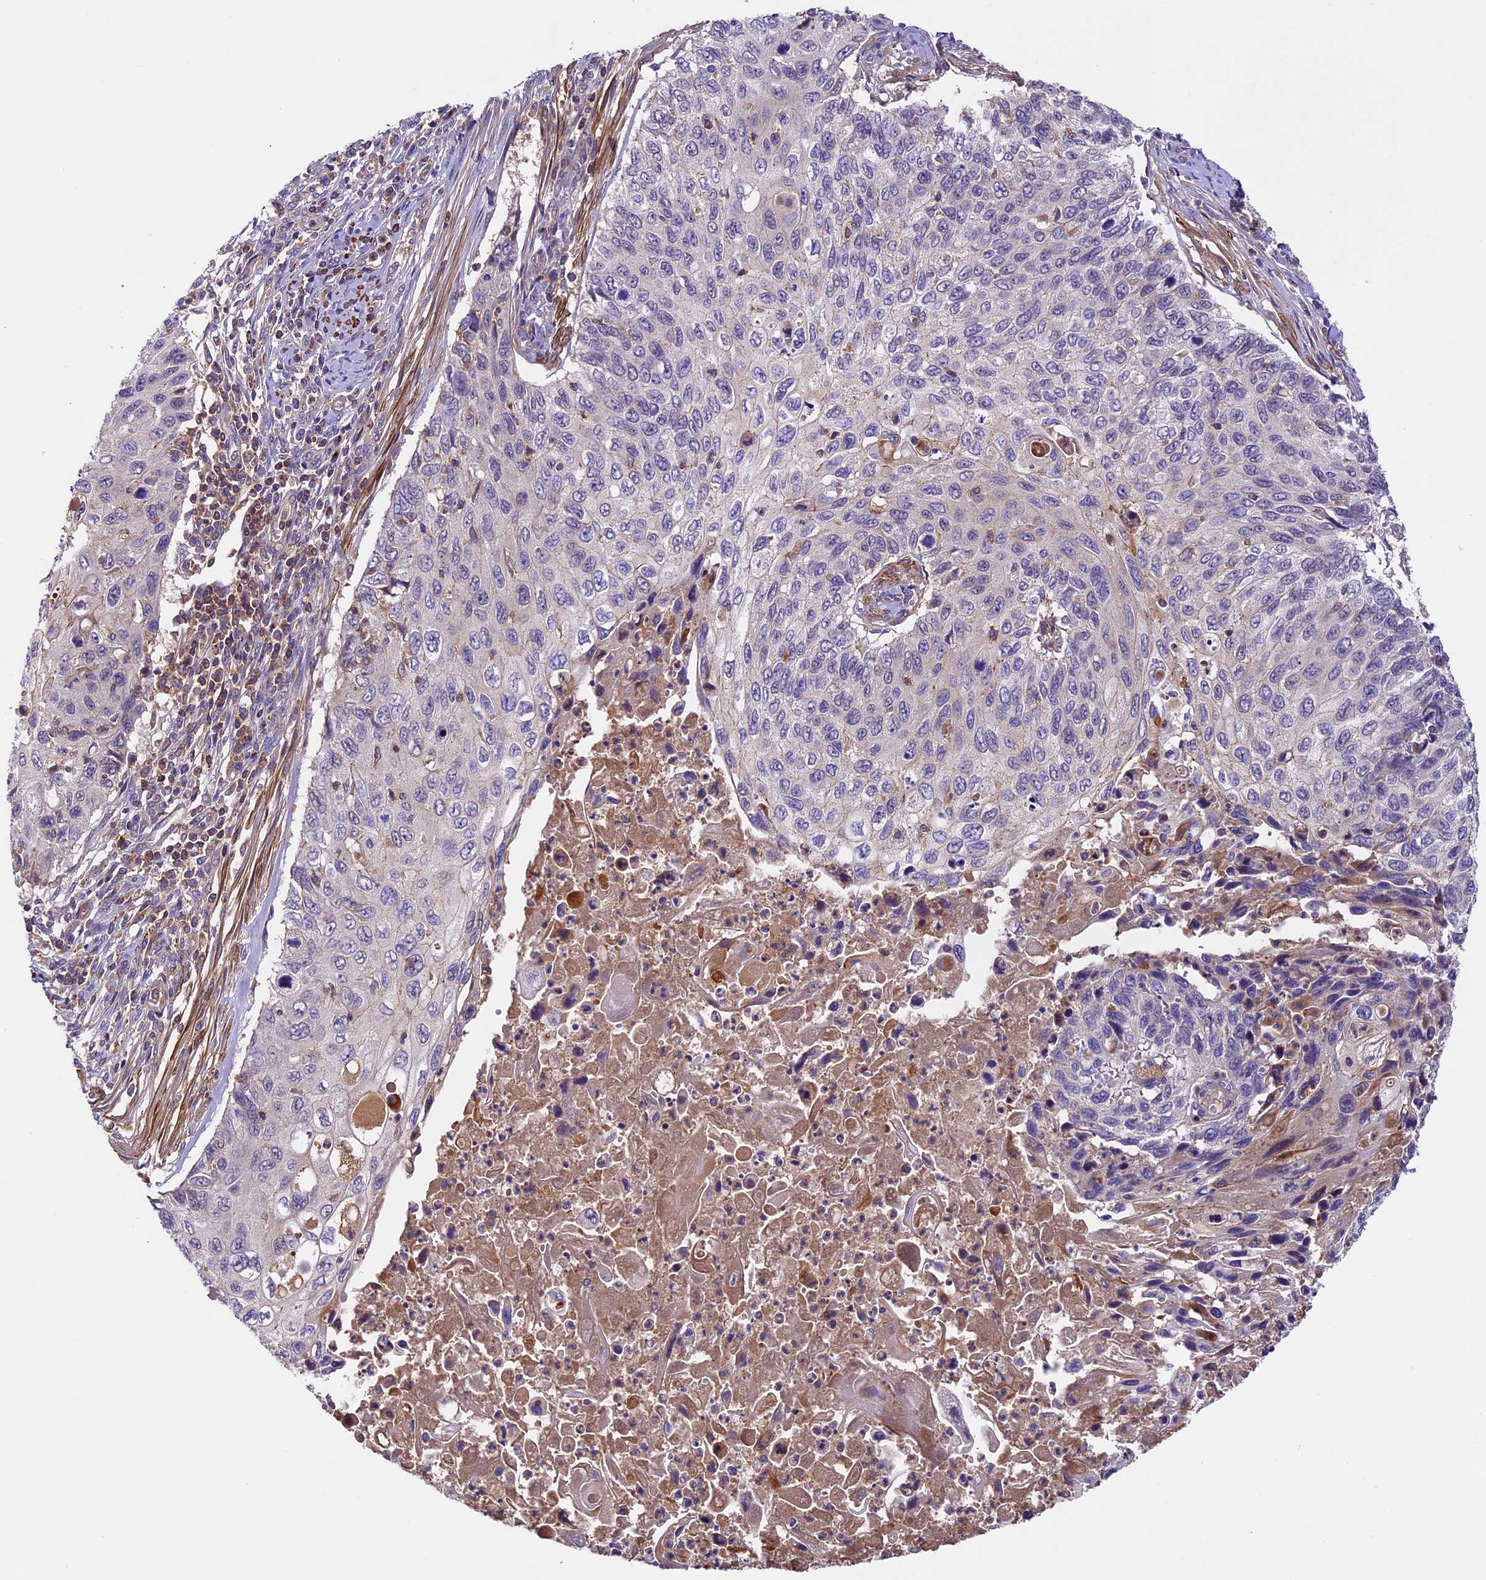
{"staining": {"intensity": "negative", "quantity": "none", "location": "none"}, "tissue": "cervical cancer", "cell_type": "Tumor cells", "image_type": "cancer", "snomed": [{"axis": "morphology", "description": "Squamous cell carcinoma, NOS"}, {"axis": "topography", "description": "Cervix"}], "caption": "Cervical cancer was stained to show a protein in brown. There is no significant staining in tumor cells. (Stains: DAB (3,3'-diaminobenzidine) IHC with hematoxylin counter stain, Microscopy: brightfield microscopy at high magnification).", "gene": "TBC1D1", "patient": {"sex": "female", "age": 70}}